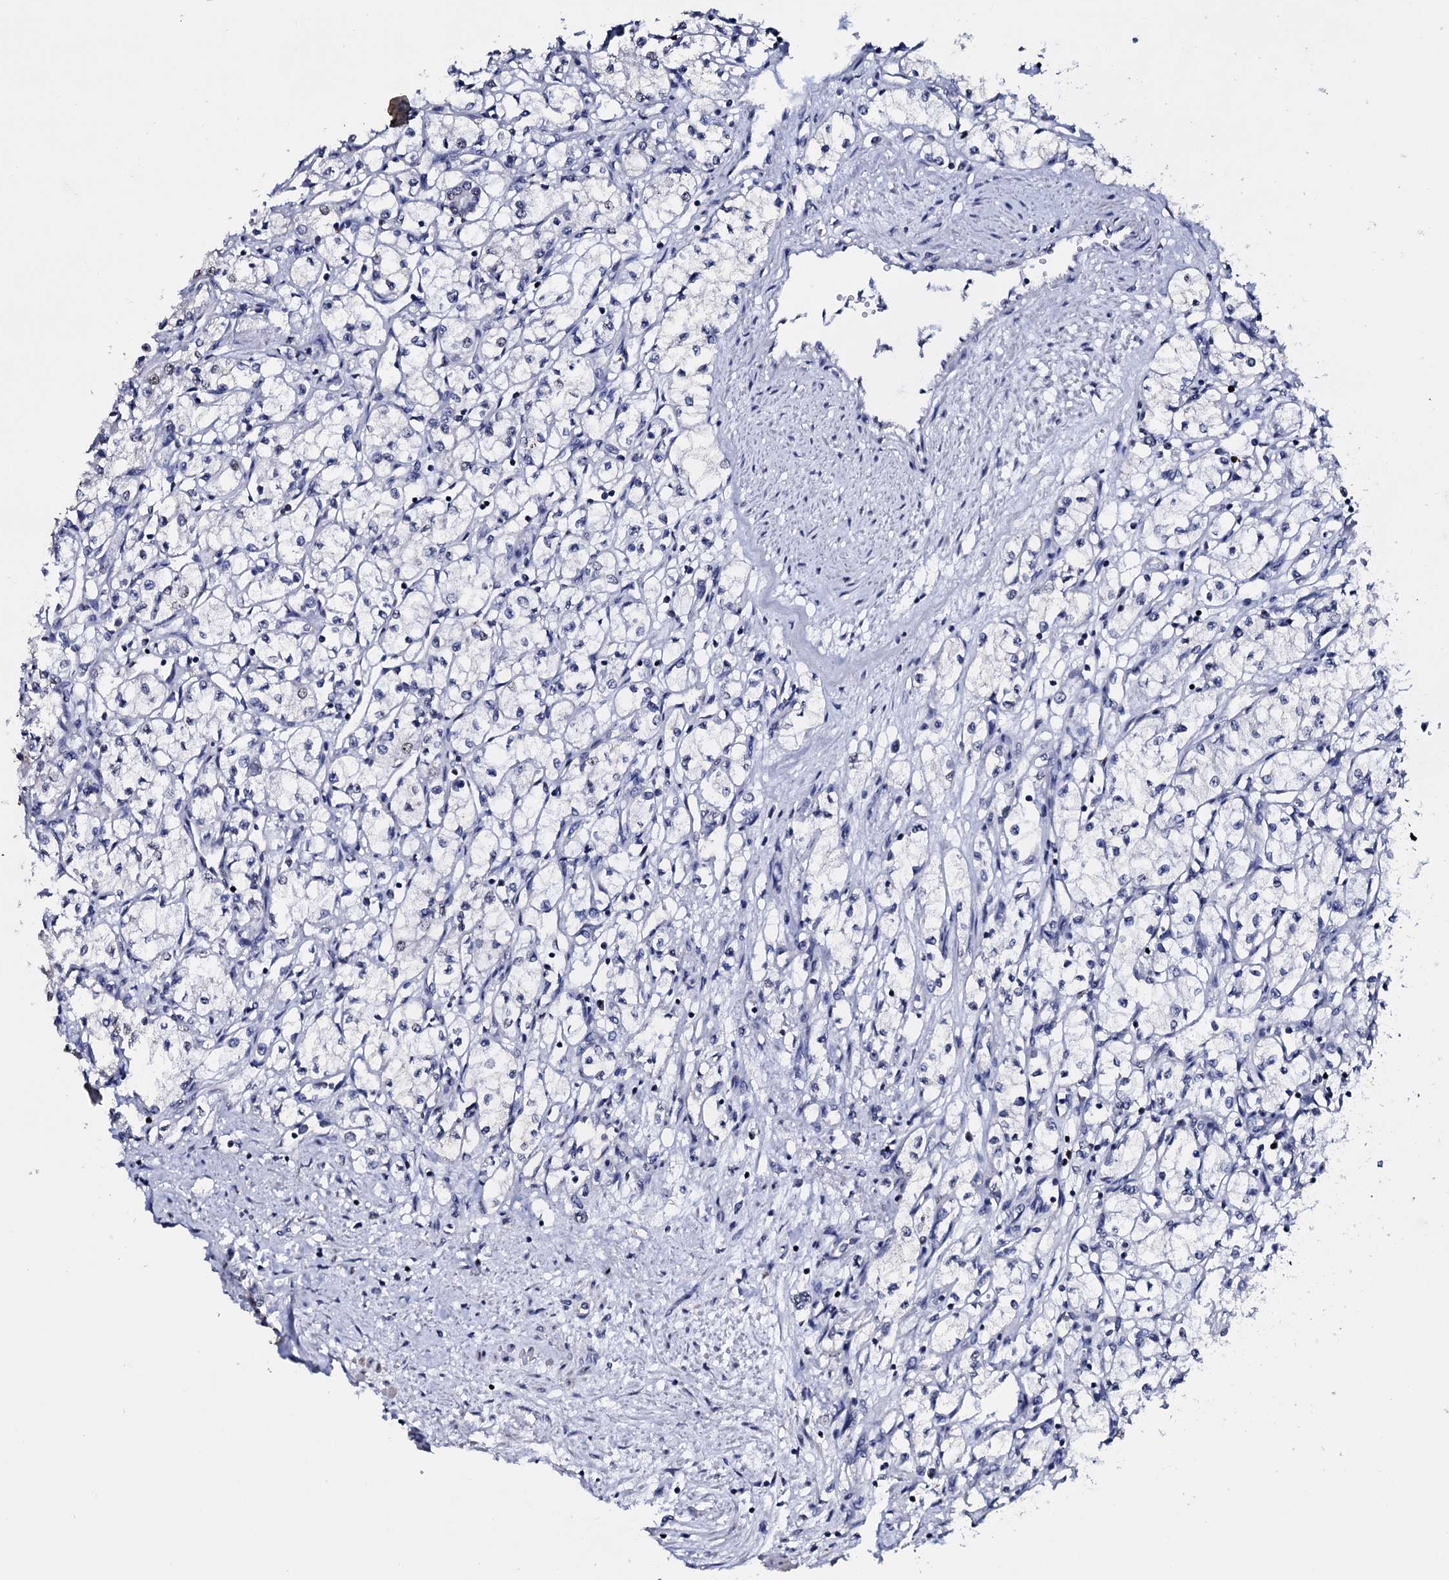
{"staining": {"intensity": "negative", "quantity": "none", "location": "none"}, "tissue": "renal cancer", "cell_type": "Tumor cells", "image_type": "cancer", "snomed": [{"axis": "morphology", "description": "Adenocarcinoma, NOS"}, {"axis": "topography", "description": "Kidney"}], "caption": "The image displays no significant positivity in tumor cells of adenocarcinoma (renal).", "gene": "NPM2", "patient": {"sex": "male", "age": 59}}